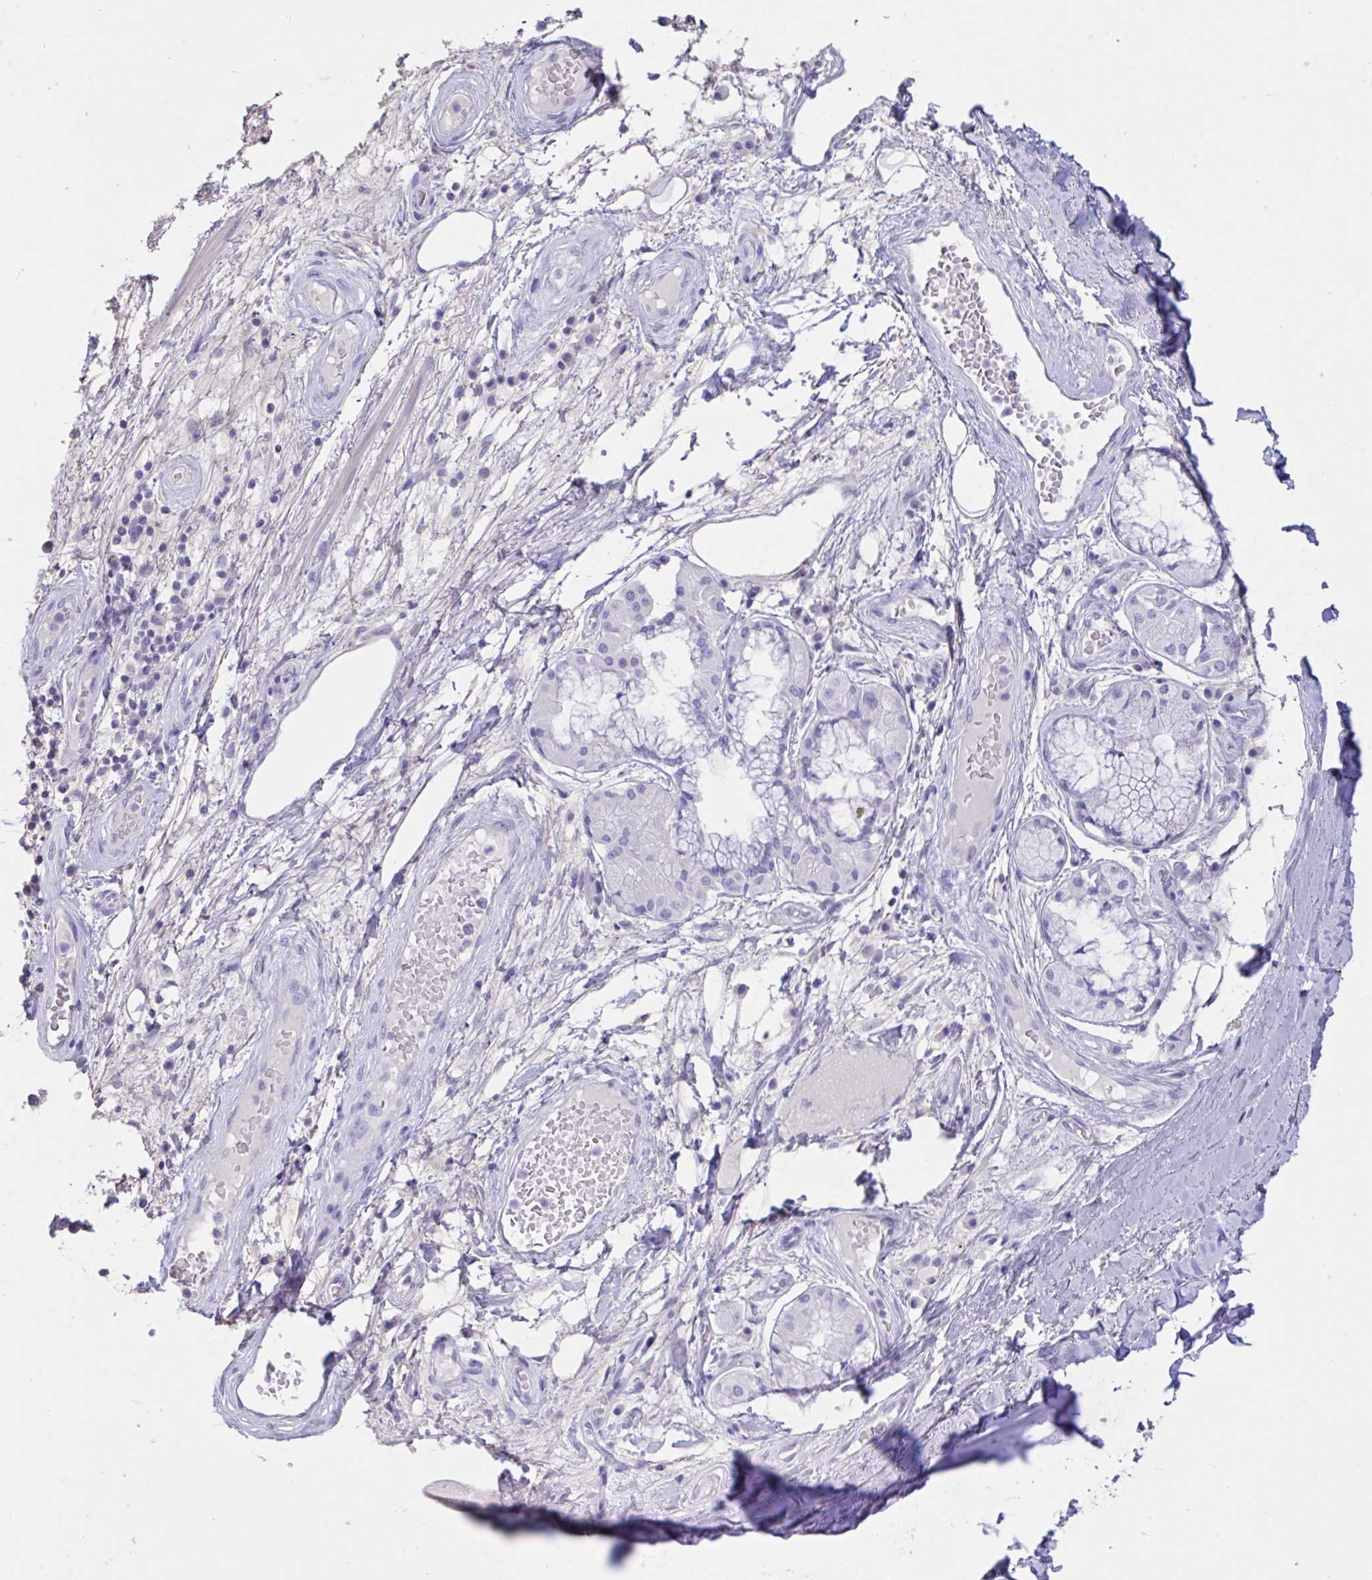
{"staining": {"intensity": "negative", "quantity": "none", "location": "none"}, "tissue": "adipose tissue", "cell_type": "Adipocytes", "image_type": "normal", "snomed": [{"axis": "morphology", "description": "Normal tissue, NOS"}, {"axis": "topography", "description": "Cartilage tissue"}, {"axis": "topography", "description": "Bronchus"}], "caption": "The histopathology image demonstrates no significant positivity in adipocytes of adipose tissue.", "gene": "TNNC1", "patient": {"sex": "male", "age": 64}}